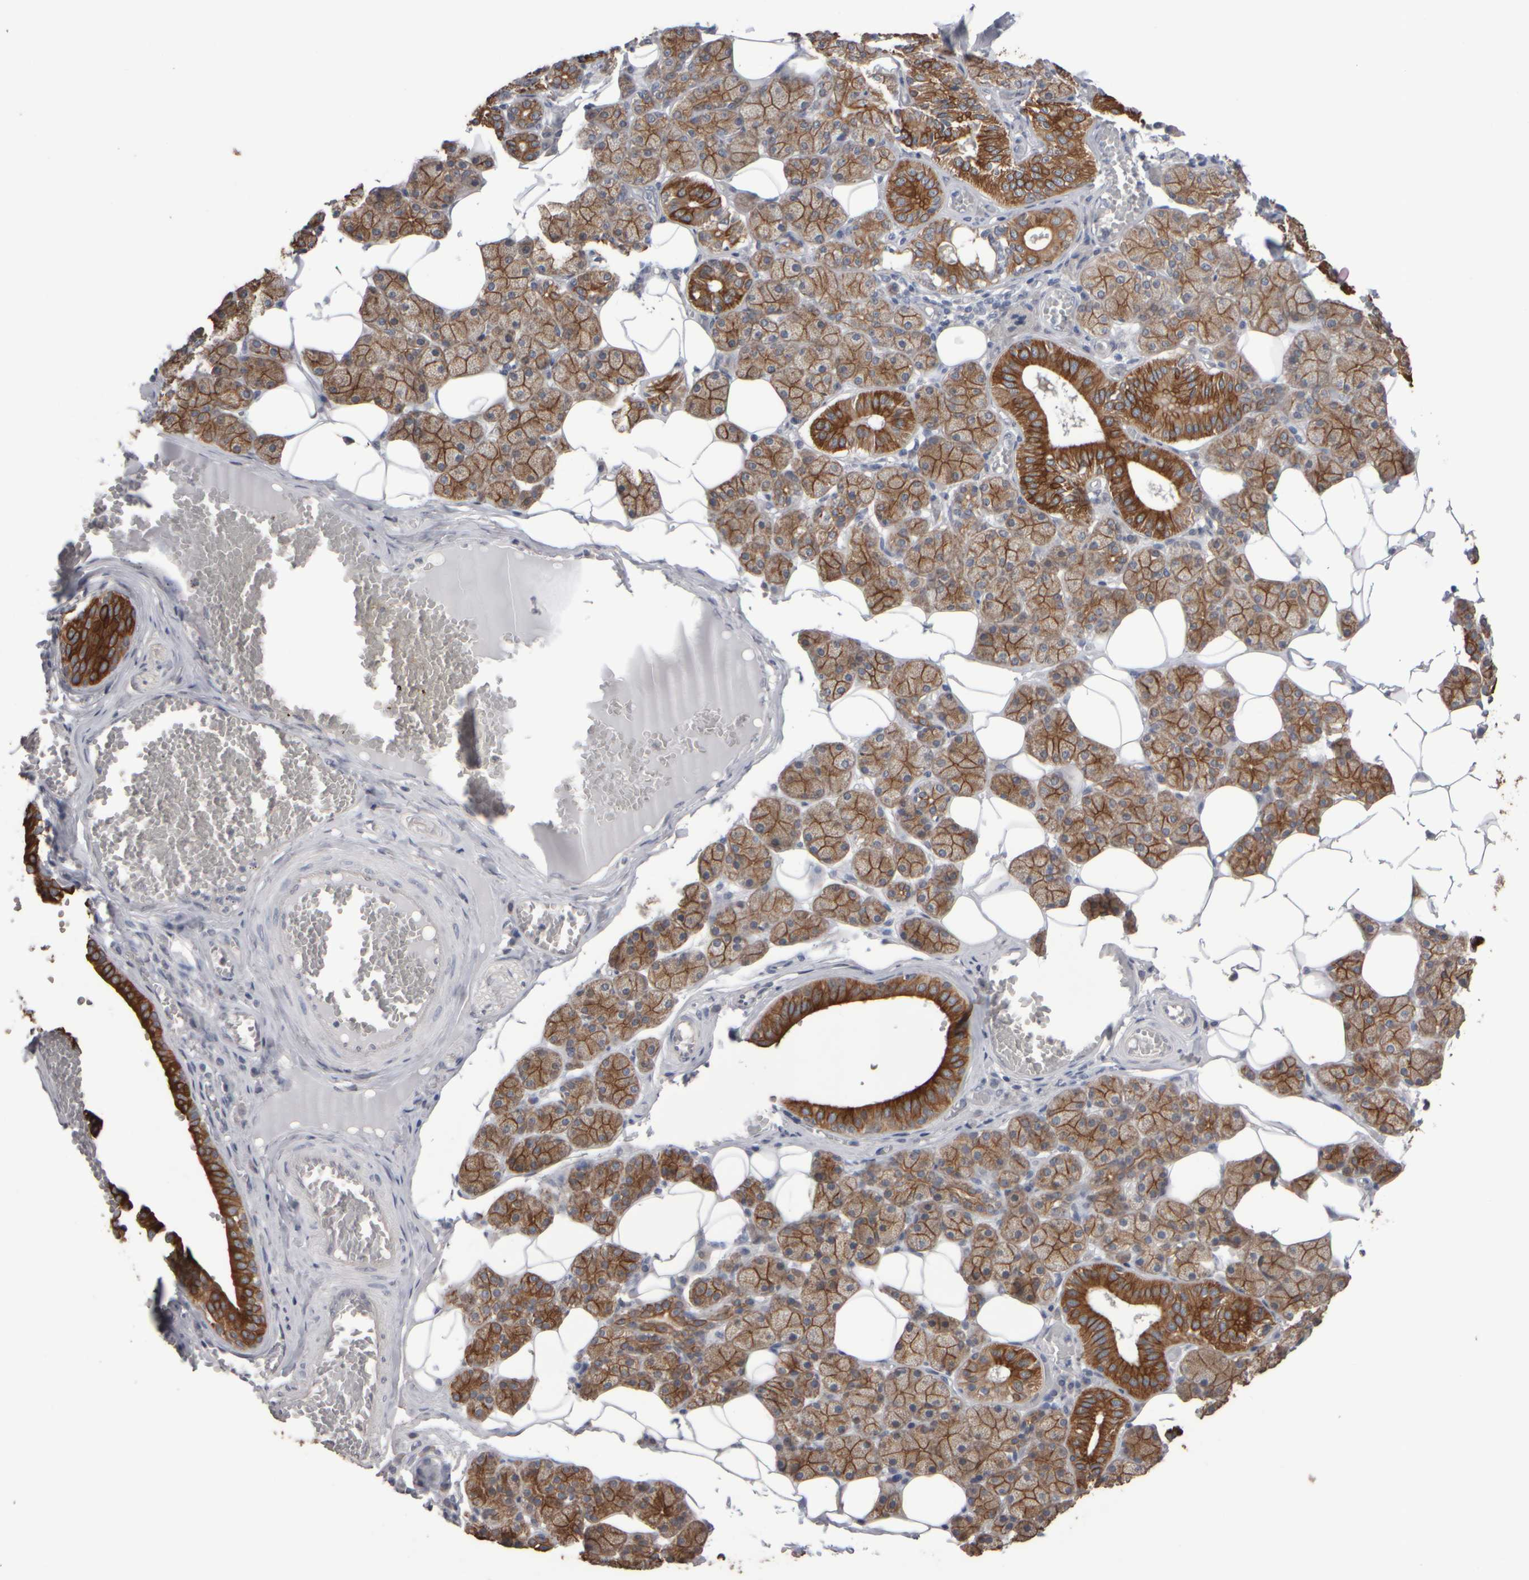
{"staining": {"intensity": "moderate", "quantity": ">75%", "location": "cytoplasmic/membranous"}, "tissue": "salivary gland", "cell_type": "Glandular cells", "image_type": "normal", "snomed": [{"axis": "morphology", "description": "Normal tissue, NOS"}, {"axis": "topography", "description": "Salivary gland"}], "caption": "Unremarkable salivary gland displays moderate cytoplasmic/membranous positivity in approximately >75% of glandular cells.", "gene": "EPHX2", "patient": {"sex": "female", "age": 33}}